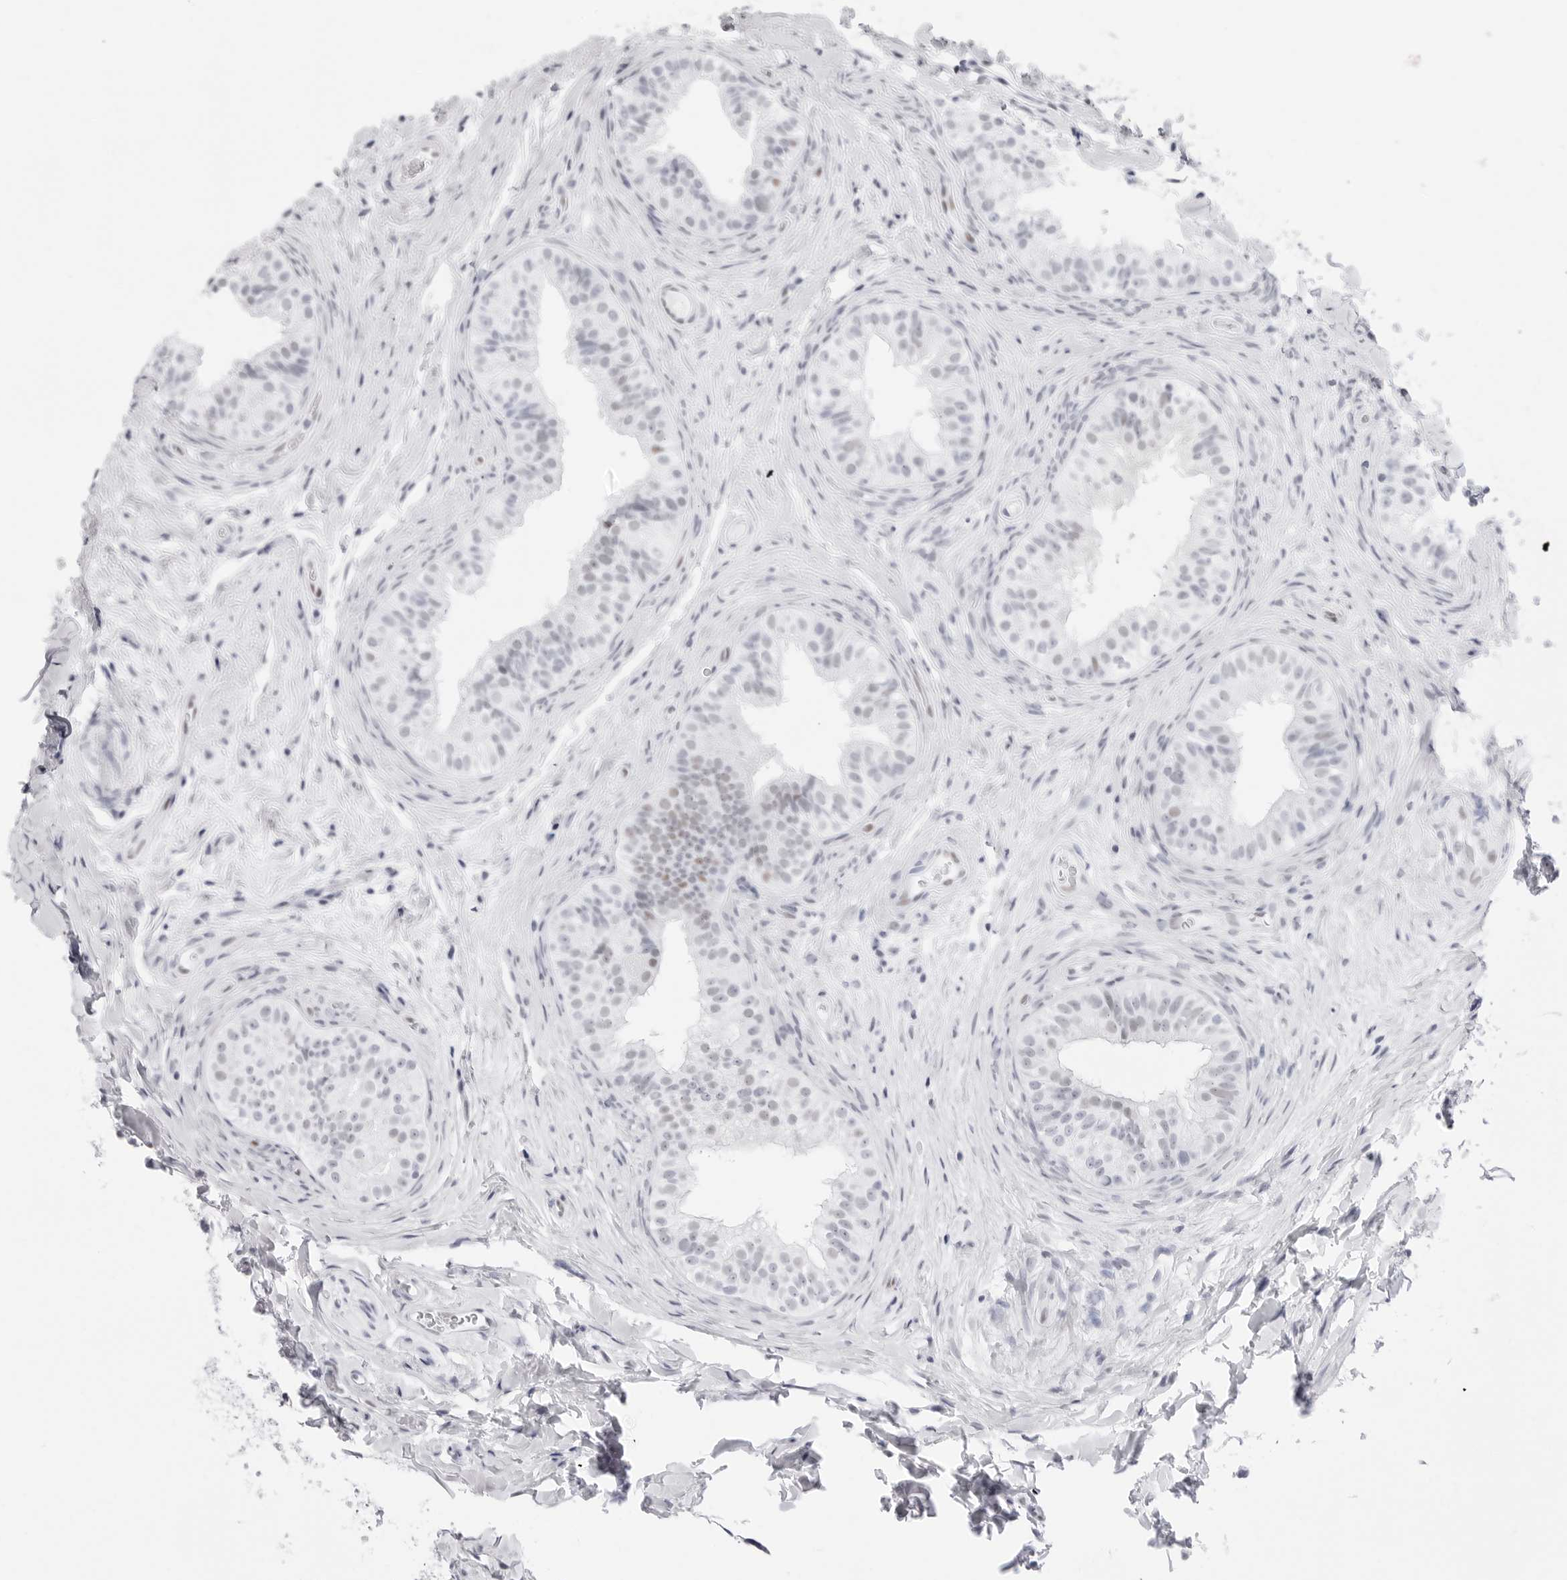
{"staining": {"intensity": "weak", "quantity": "<25%", "location": "nuclear"}, "tissue": "epididymis", "cell_type": "Glandular cells", "image_type": "normal", "snomed": [{"axis": "morphology", "description": "Normal tissue, NOS"}, {"axis": "topography", "description": "Epididymis"}], "caption": "This is a histopathology image of immunohistochemistry staining of benign epididymis, which shows no positivity in glandular cells.", "gene": "NASP", "patient": {"sex": "male", "age": 49}}